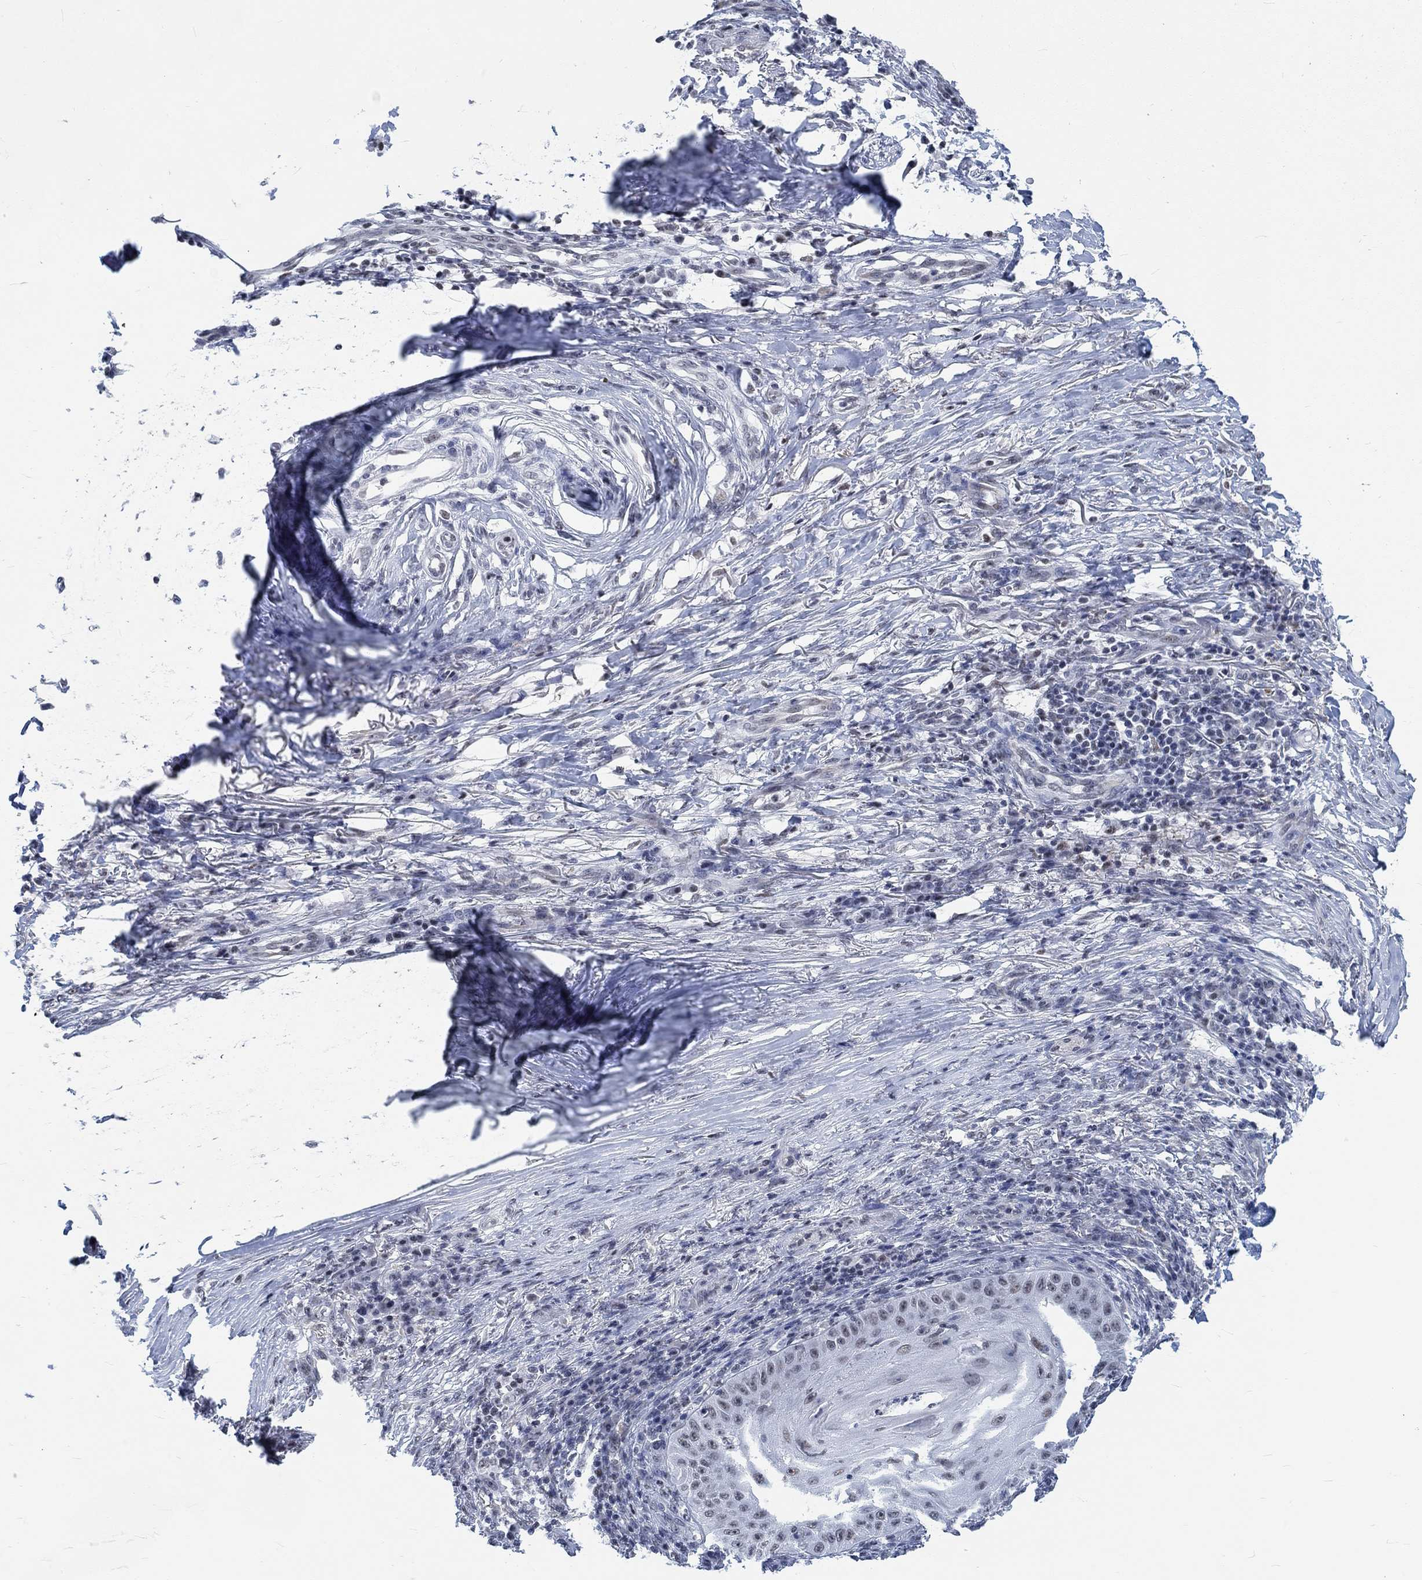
{"staining": {"intensity": "negative", "quantity": "none", "location": "none"}, "tissue": "skin cancer", "cell_type": "Tumor cells", "image_type": "cancer", "snomed": [{"axis": "morphology", "description": "Squamous cell carcinoma, NOS"}, {"axis": "topography", "description": "Skin"}], "caption": "DAB (3,3'-diaminobenzidine) immunohistochemical staining of skin cancer (squamous cell carcinoma) reveals no significant staining in tumor cells. (Stains: DAB (3,3'-diaminobenzidine) immunohistochemistry with hematoxylin counter stain, Microscopy: brightfield microscopy at high magnification).", "gene": "KCNH8", "patient": {"sex": "male", "age": 70}}